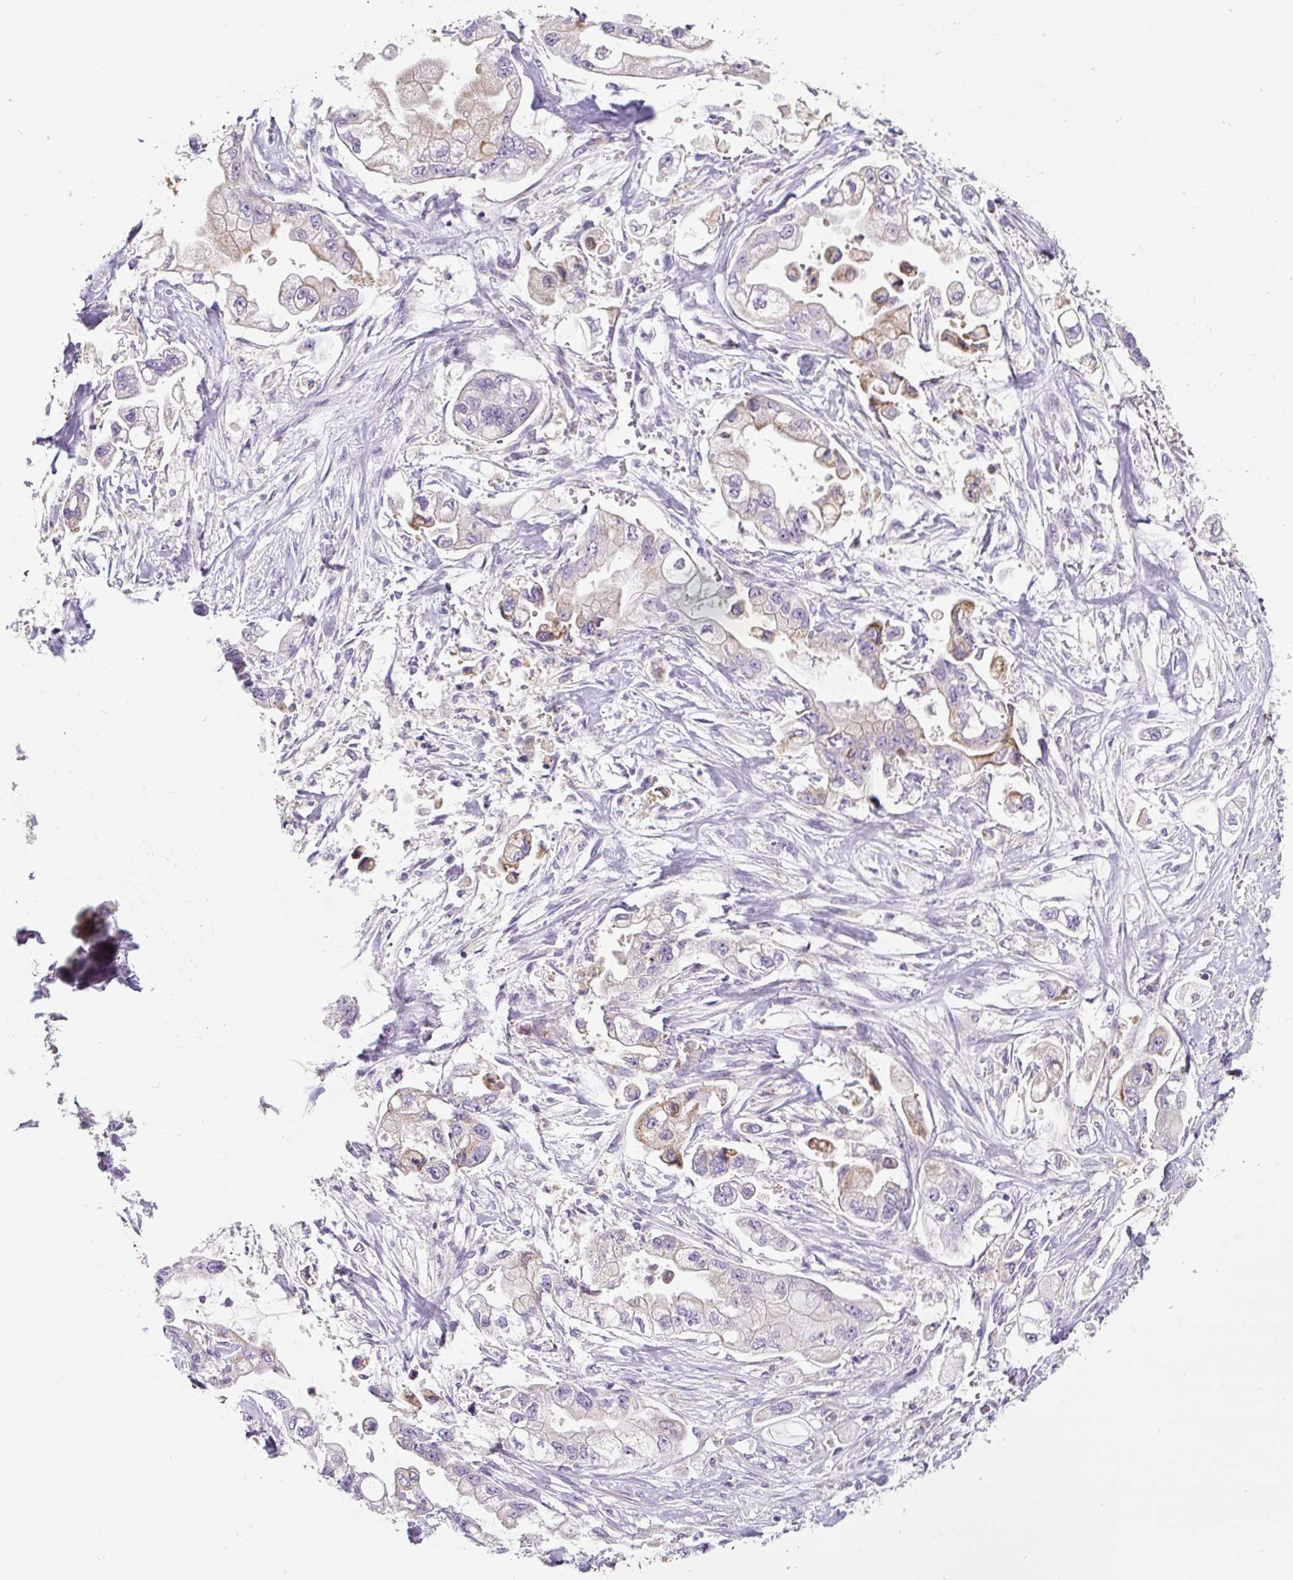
{"staining": {"intensity": "moderate", "quantity": "<25%", "location": "cytoplasmic/membranous"}, "tissue": "stomach cancer", "cell_type": "Tumor cells", "image_type": "cancer", "snomed": [{"axis": "morphology", "description": "Adenocarcinoma, NOS"}, {"axis": "topography", "description": "Stomach"}], "caption": "Moderate cytoplasmic/membranous staining for a protein is identified in approximately <25% of tumor cells of stomach cancer using IHC.", "gene": "HPS4", "patient": {"sex": "male", "age": 62}}